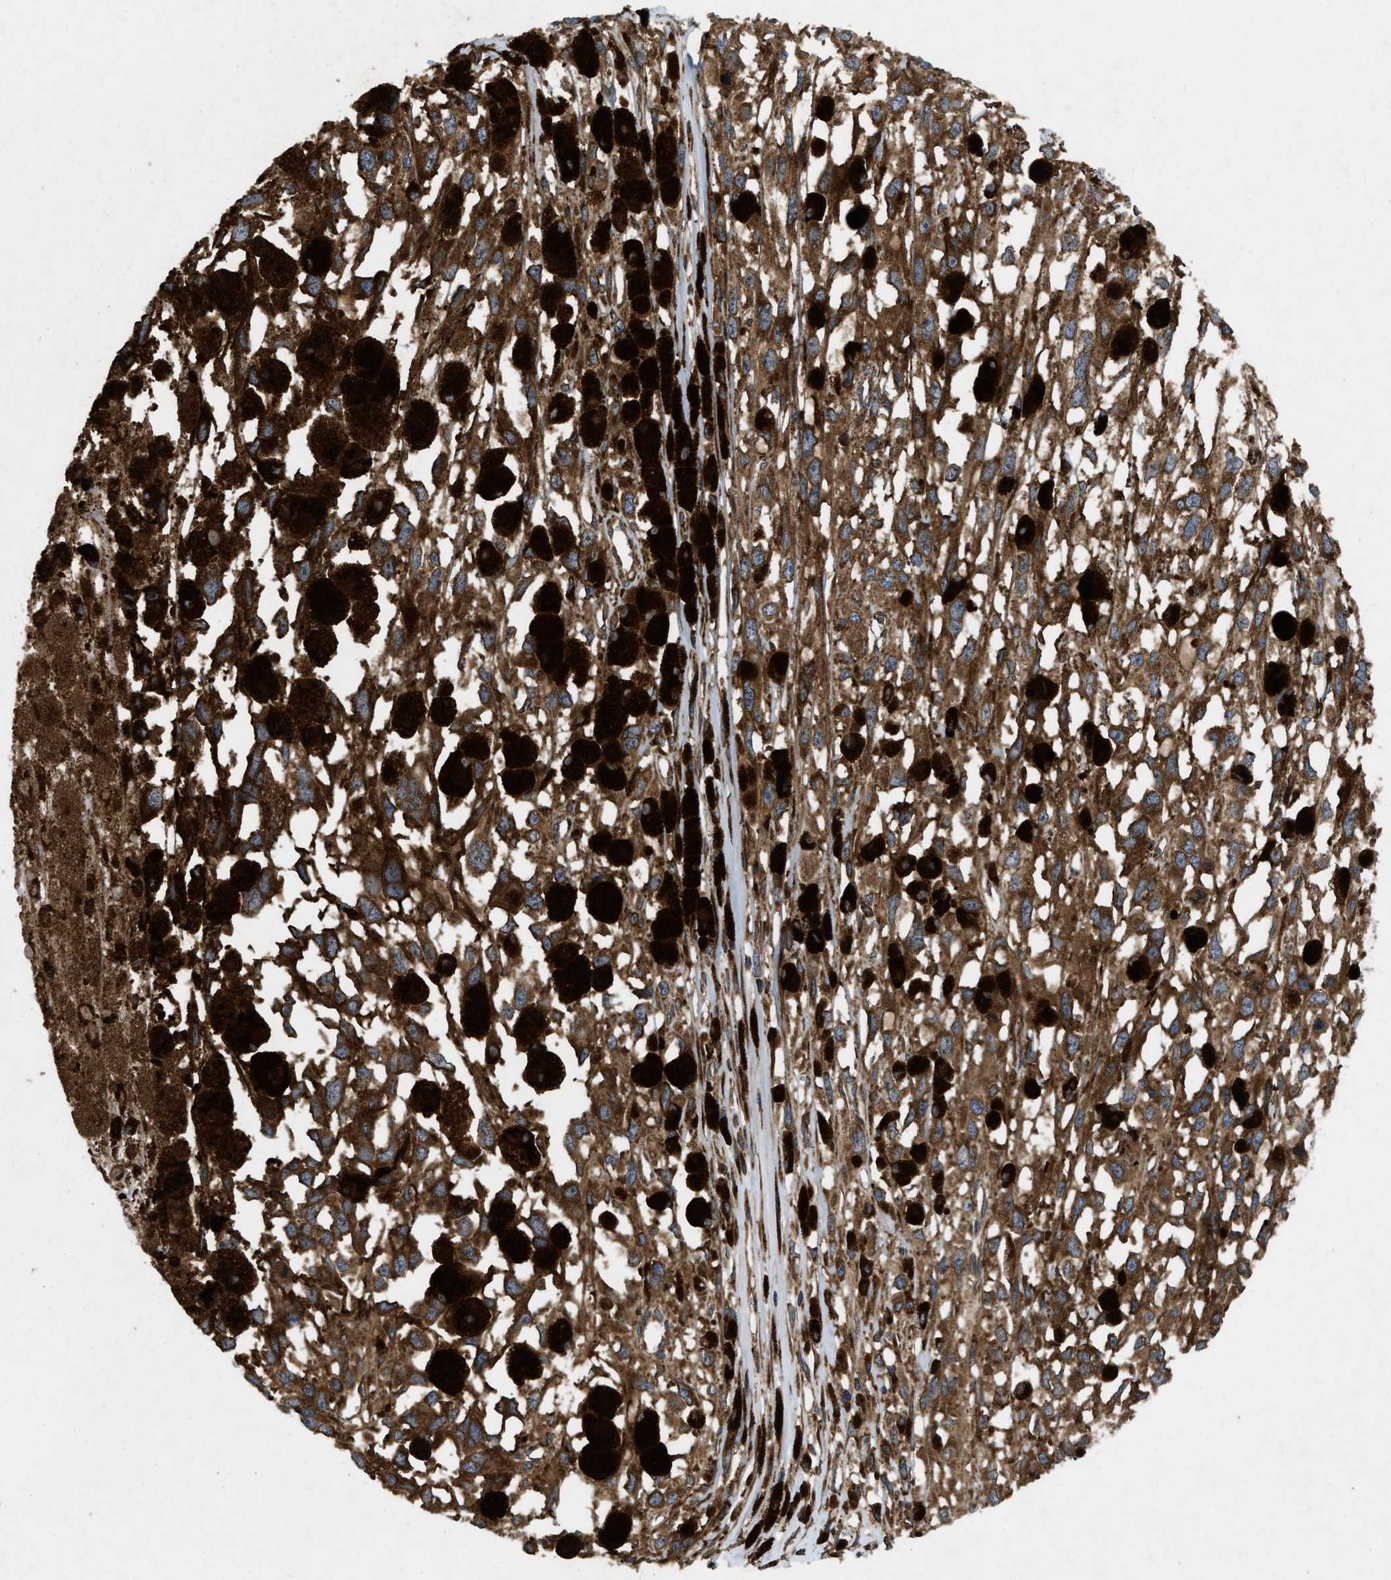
{"staining": {"intensity": "strong", "quantity": ">75%", "location": "cytoplasmic/membranous"}, "tissue": "melanoma", "cell_type": "Tumor cells", "image_type": "cancer", "snomed": [{"axis": "morphology", "description": "Malignant melanoma, Metastatic site"}, {"axis": "topography", "description": "Lymph node"}], "caption": "IHC micrograph of neoplastic tissue: human melanoma stained using immunohistochemistry displays high levels of strong protein expression localized specifically in the cytoplasmic/membranous of tumor cells, appearing as a cytoplasmic/membranous brown color.", "gene": "PER3", "patient": {"sex": "male", "age": 59}}